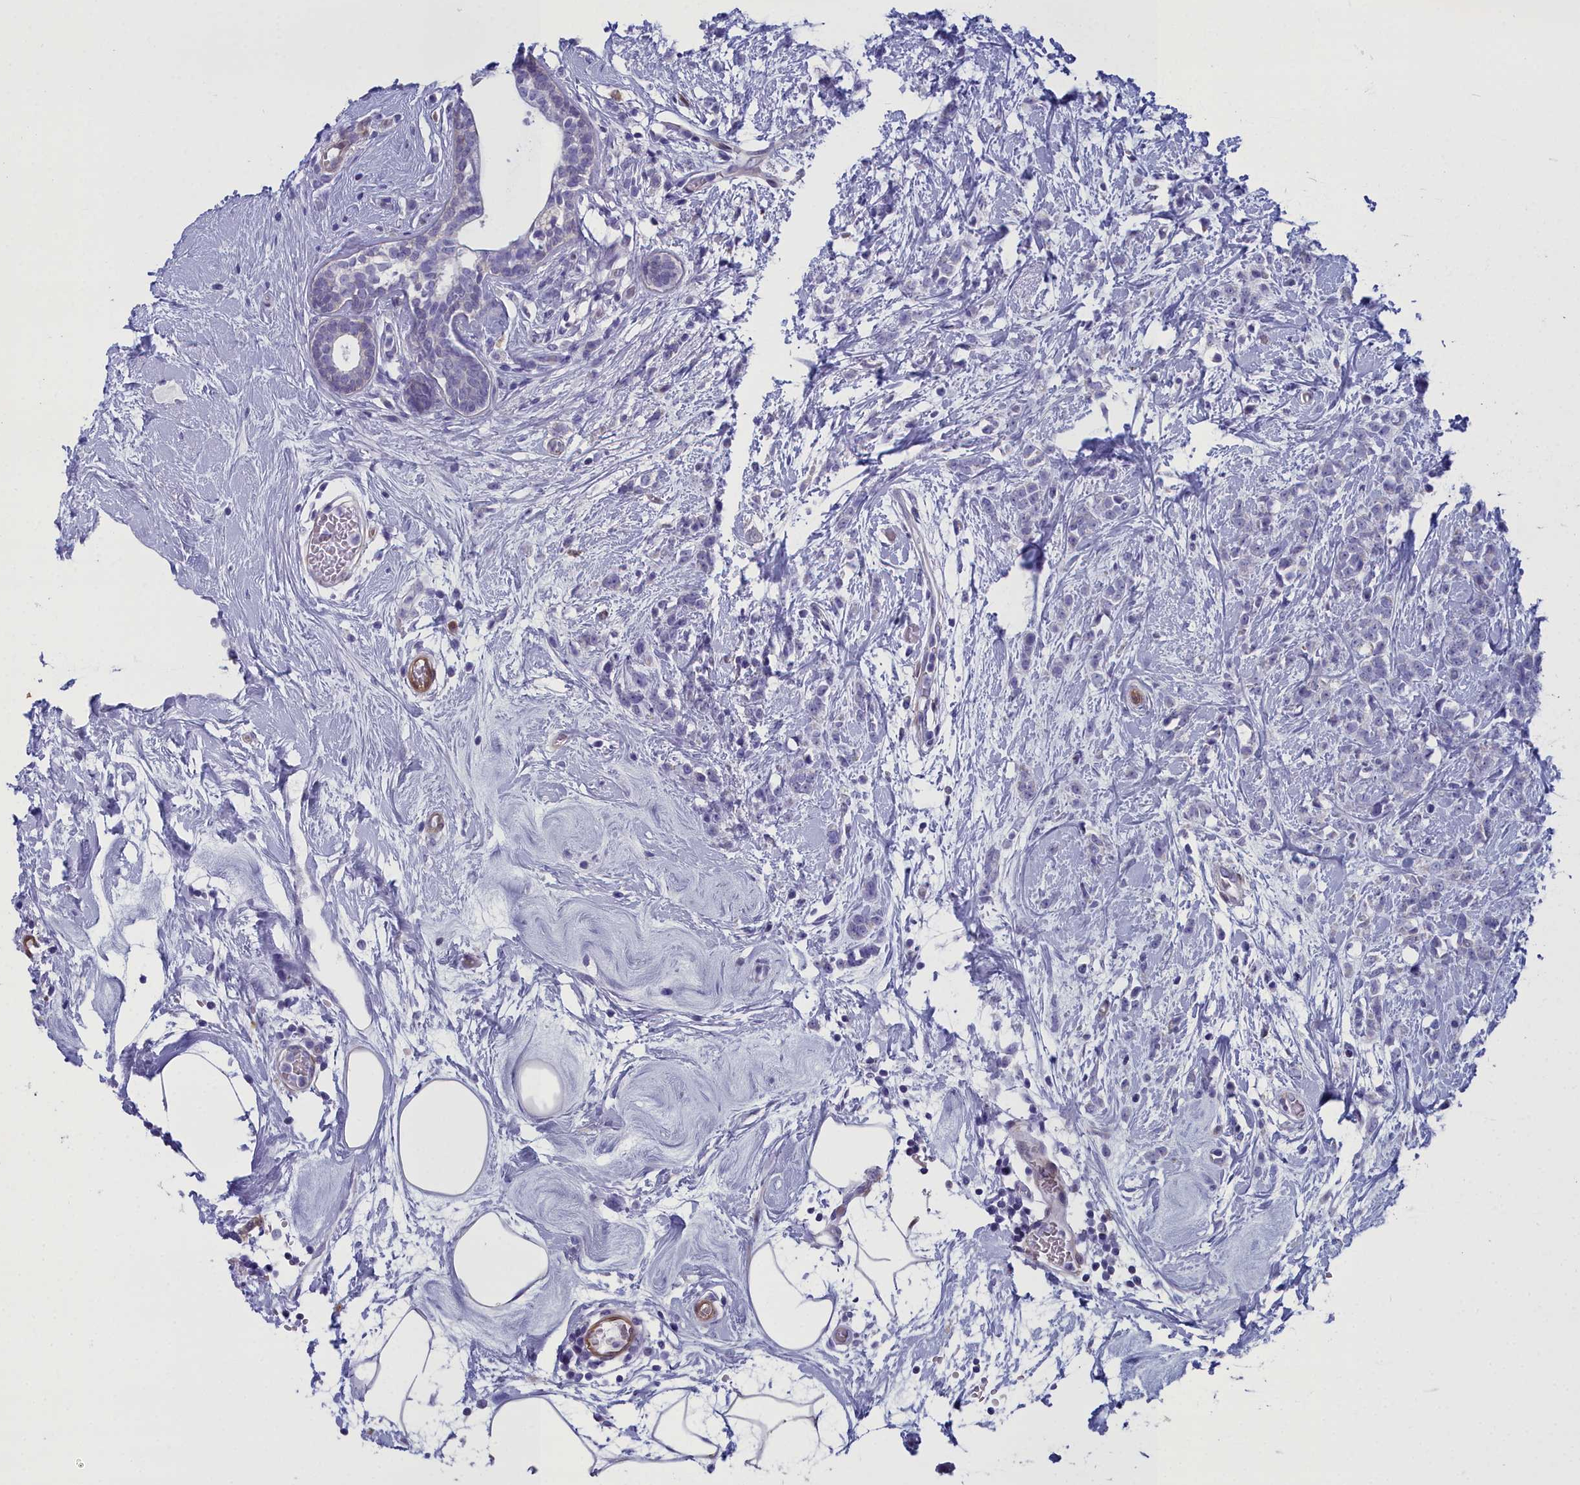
{"staining": {"intensity": "negative", "quantity": "none", "location": "none"}, "tissue": "breast cancer", "cell_type": "Tumor cells", "image_type": "cancer", "snomed": [{"axis": "morphology", "description": "Lobular carcinoma"}, {"axis": "topography", "description": "Breast"}], "caption": "Immunohistochemistry (IHC) of human breast cancer (lobular carcinoma) shows no staining in tumor cells. Brightfield microscopy of immunohistochemistry stained with DAB (3,3'-diaminobenzidine) (brown) and hematoxylin (blue), captured at high magnification.", "gene": "PPP1R14A", "patient": {"sex": "female", "age": 58}}